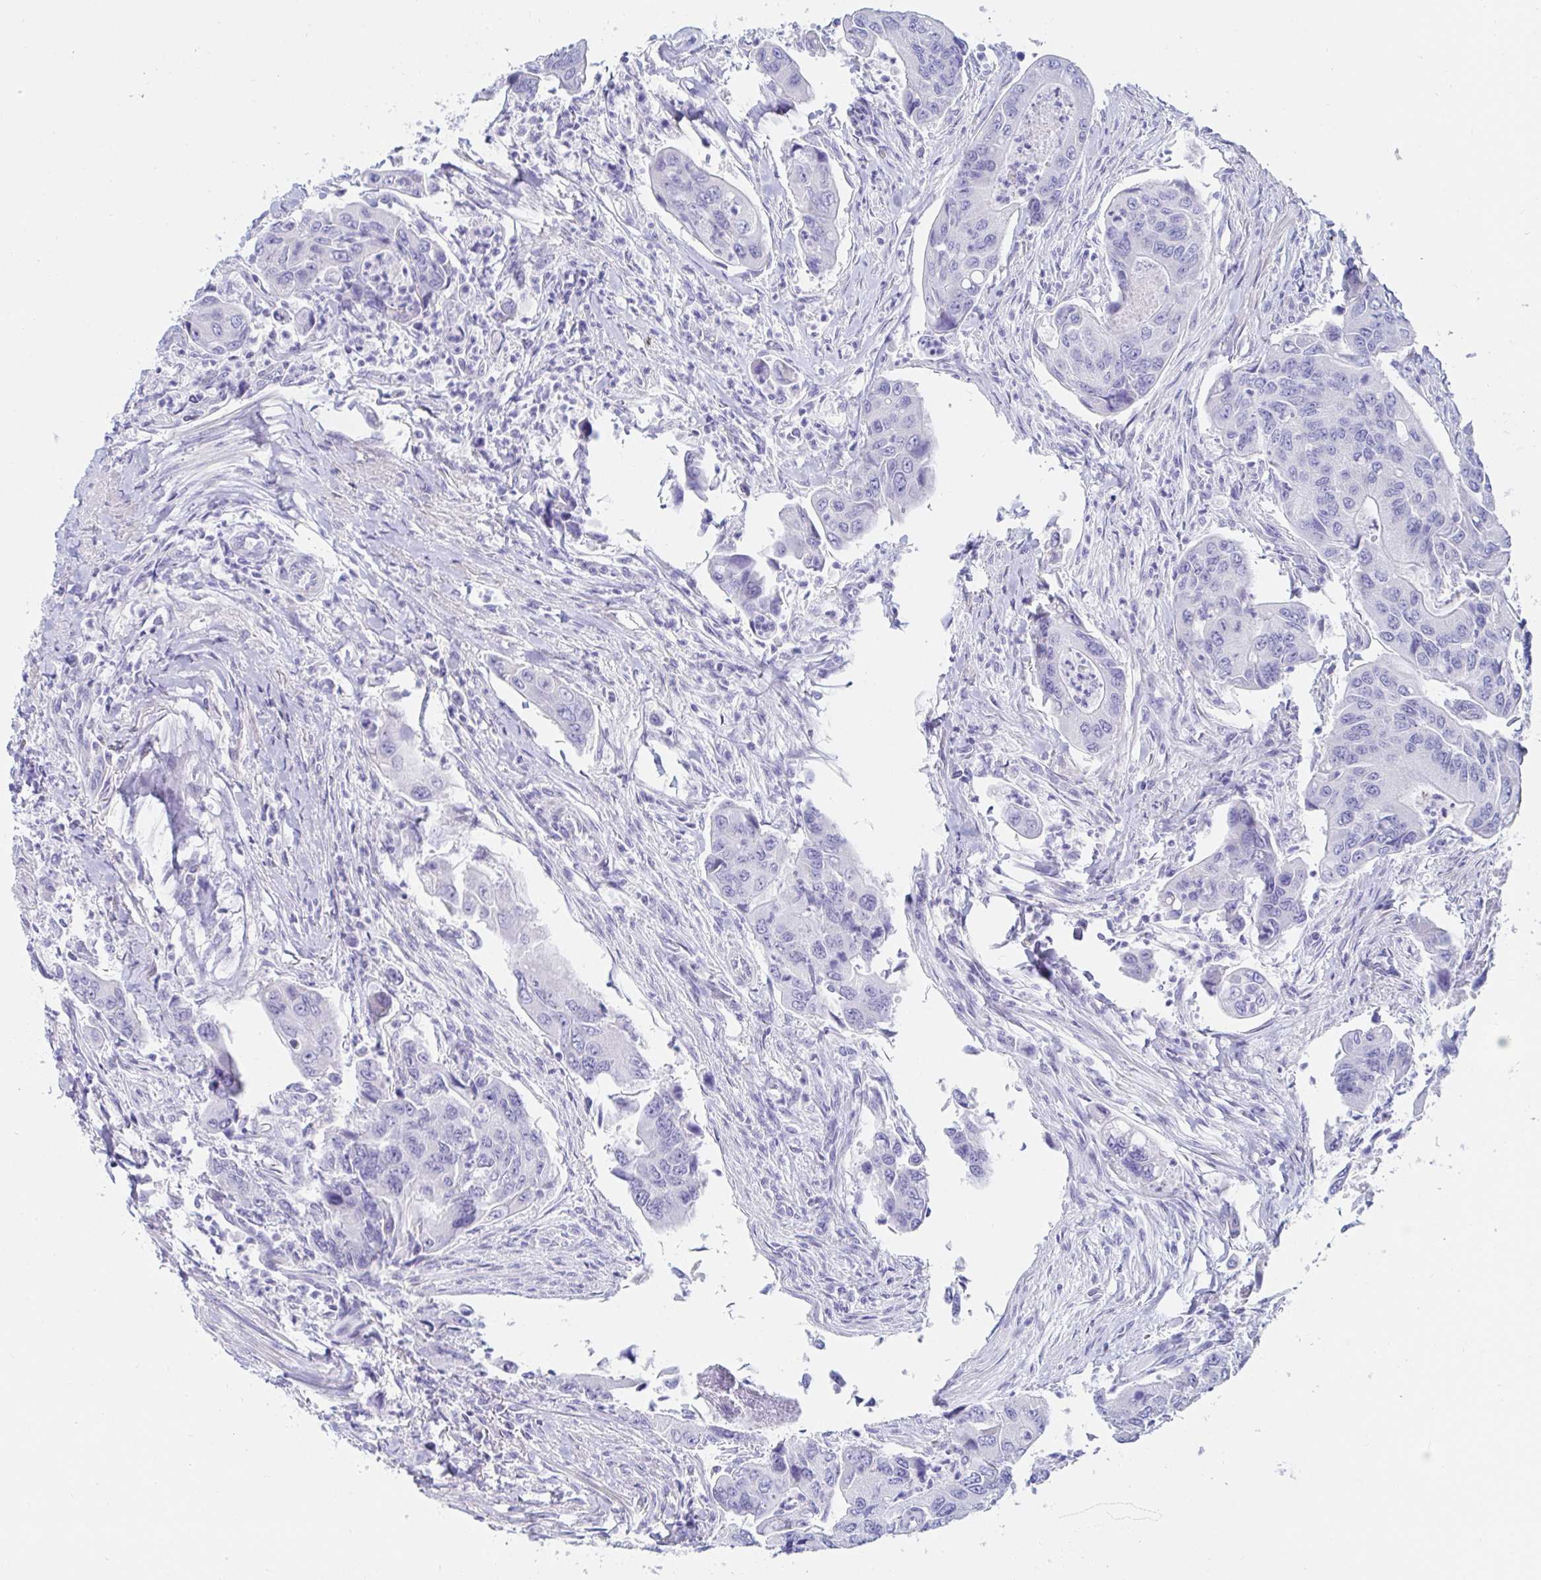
{"staining": {"intensity": "negative", "quantity": "none", "location": "none"}, "tissue": "colorectal cancer", "cell_type": "Tumor cells", "image_type": "cancer", "snomed": [{"axis": "morphology", "description": "Adenocarcinoma, NOS"}, {"axis": "topography", "description": "Colon"}], "caption": "Immunohistochemical staining of adenocarcinoma (colorectal) shows no significant positivity in tumor cells.", "gene": "C4orf17", "patient": {"sex": "female", "age": 67}}